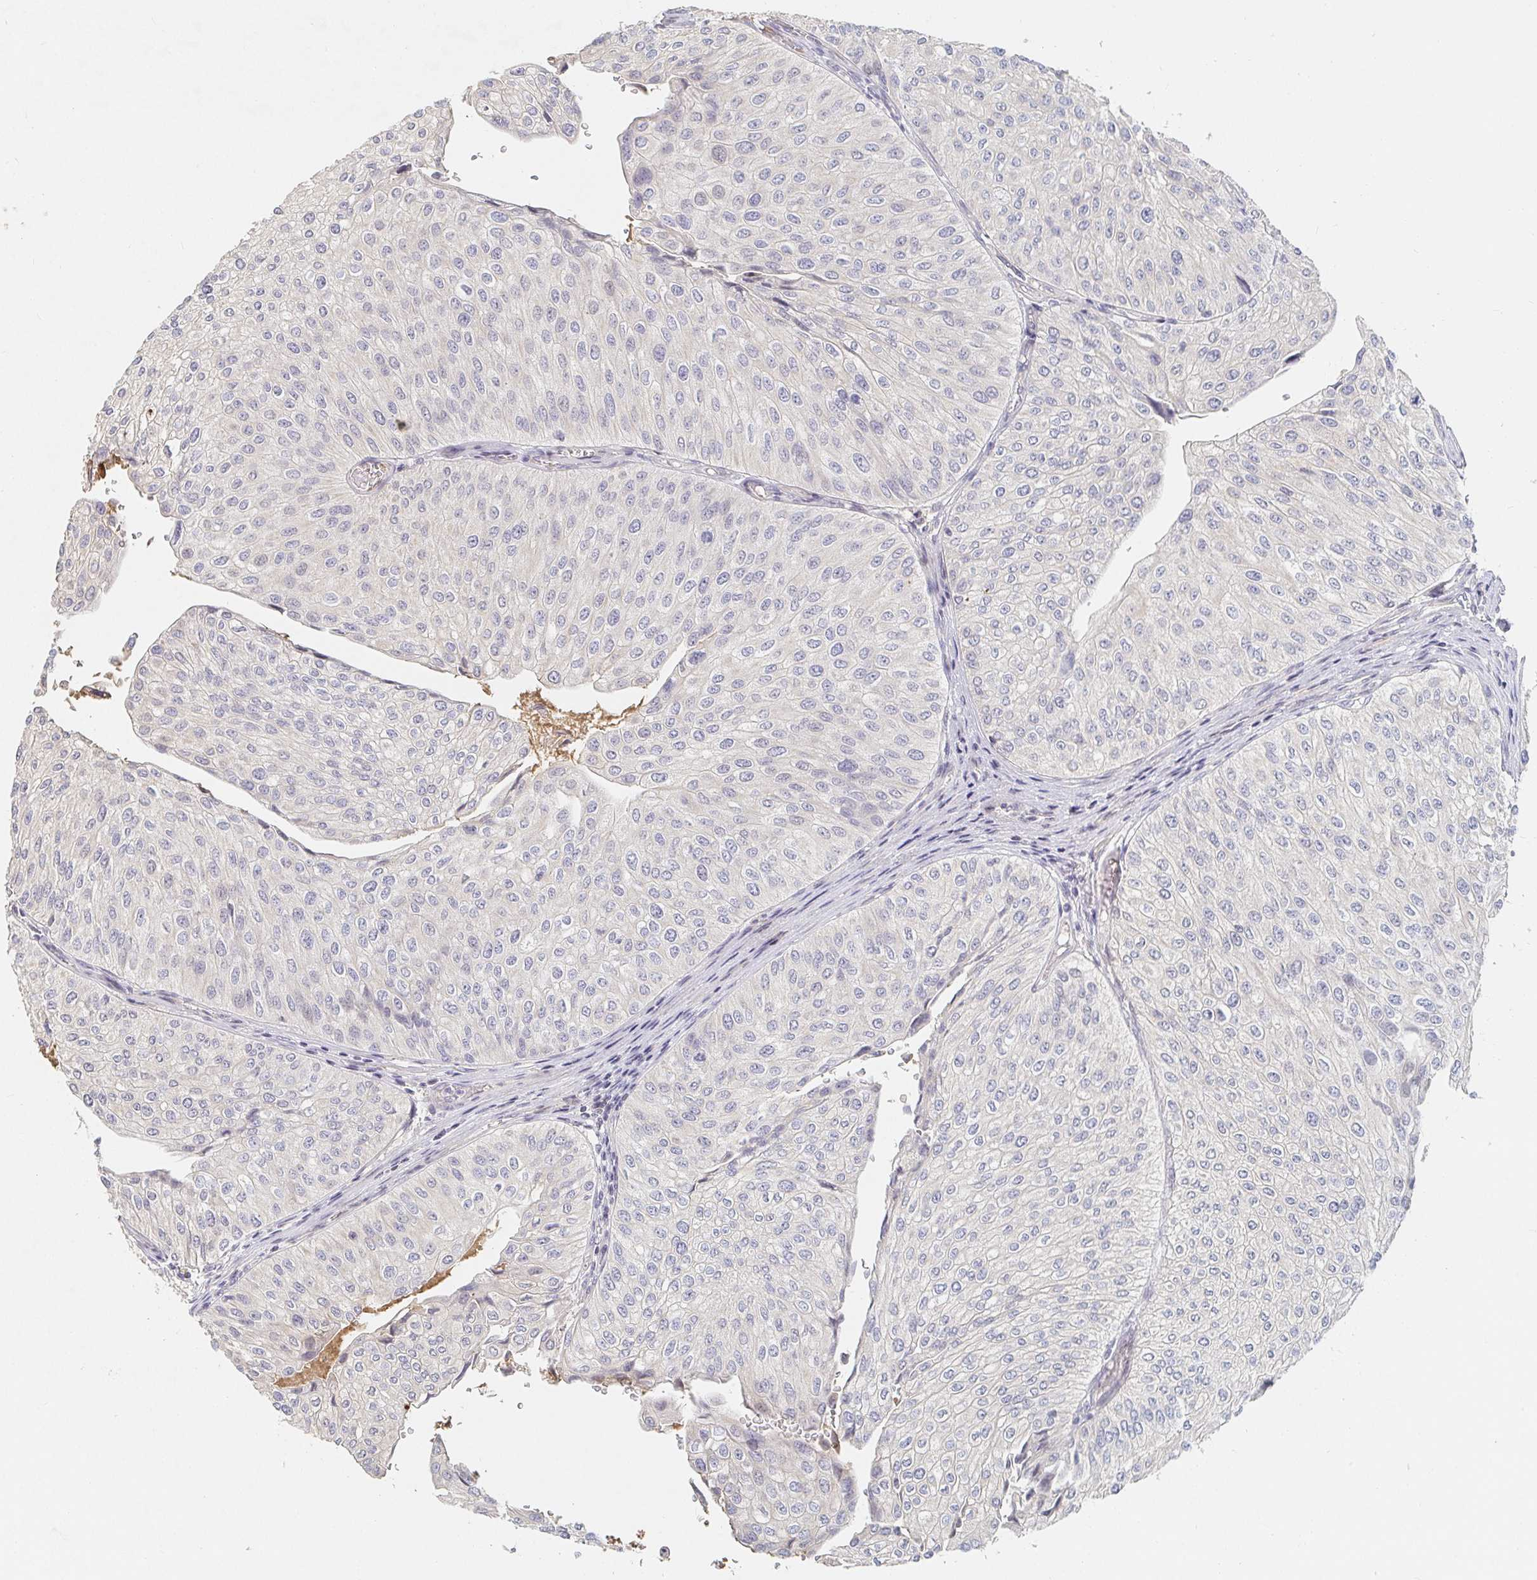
{"staining": {"intensity": "negative", "quantity": "none", "location": "none"}, "tissue": "urothelial cancer", "cell_type": "Tumor cells", "image_type": "cancer", "snomed": [{"axis": "morphology", "description": "Urothelial carcinoma, NOS"}, {"axis": "topography", "description": "Urinary bladder"}], "caption": "Immunohistochemical staining of human urothelial cancer displays no significant staining in tumor cells. The staining is performed using DAB (3,3'-diaminobenzidine) brown chromogen with nuclei counter-stained in using hematoxylin.", "gene": "NME9", "patient": {"sex": "male", "age": 67}}